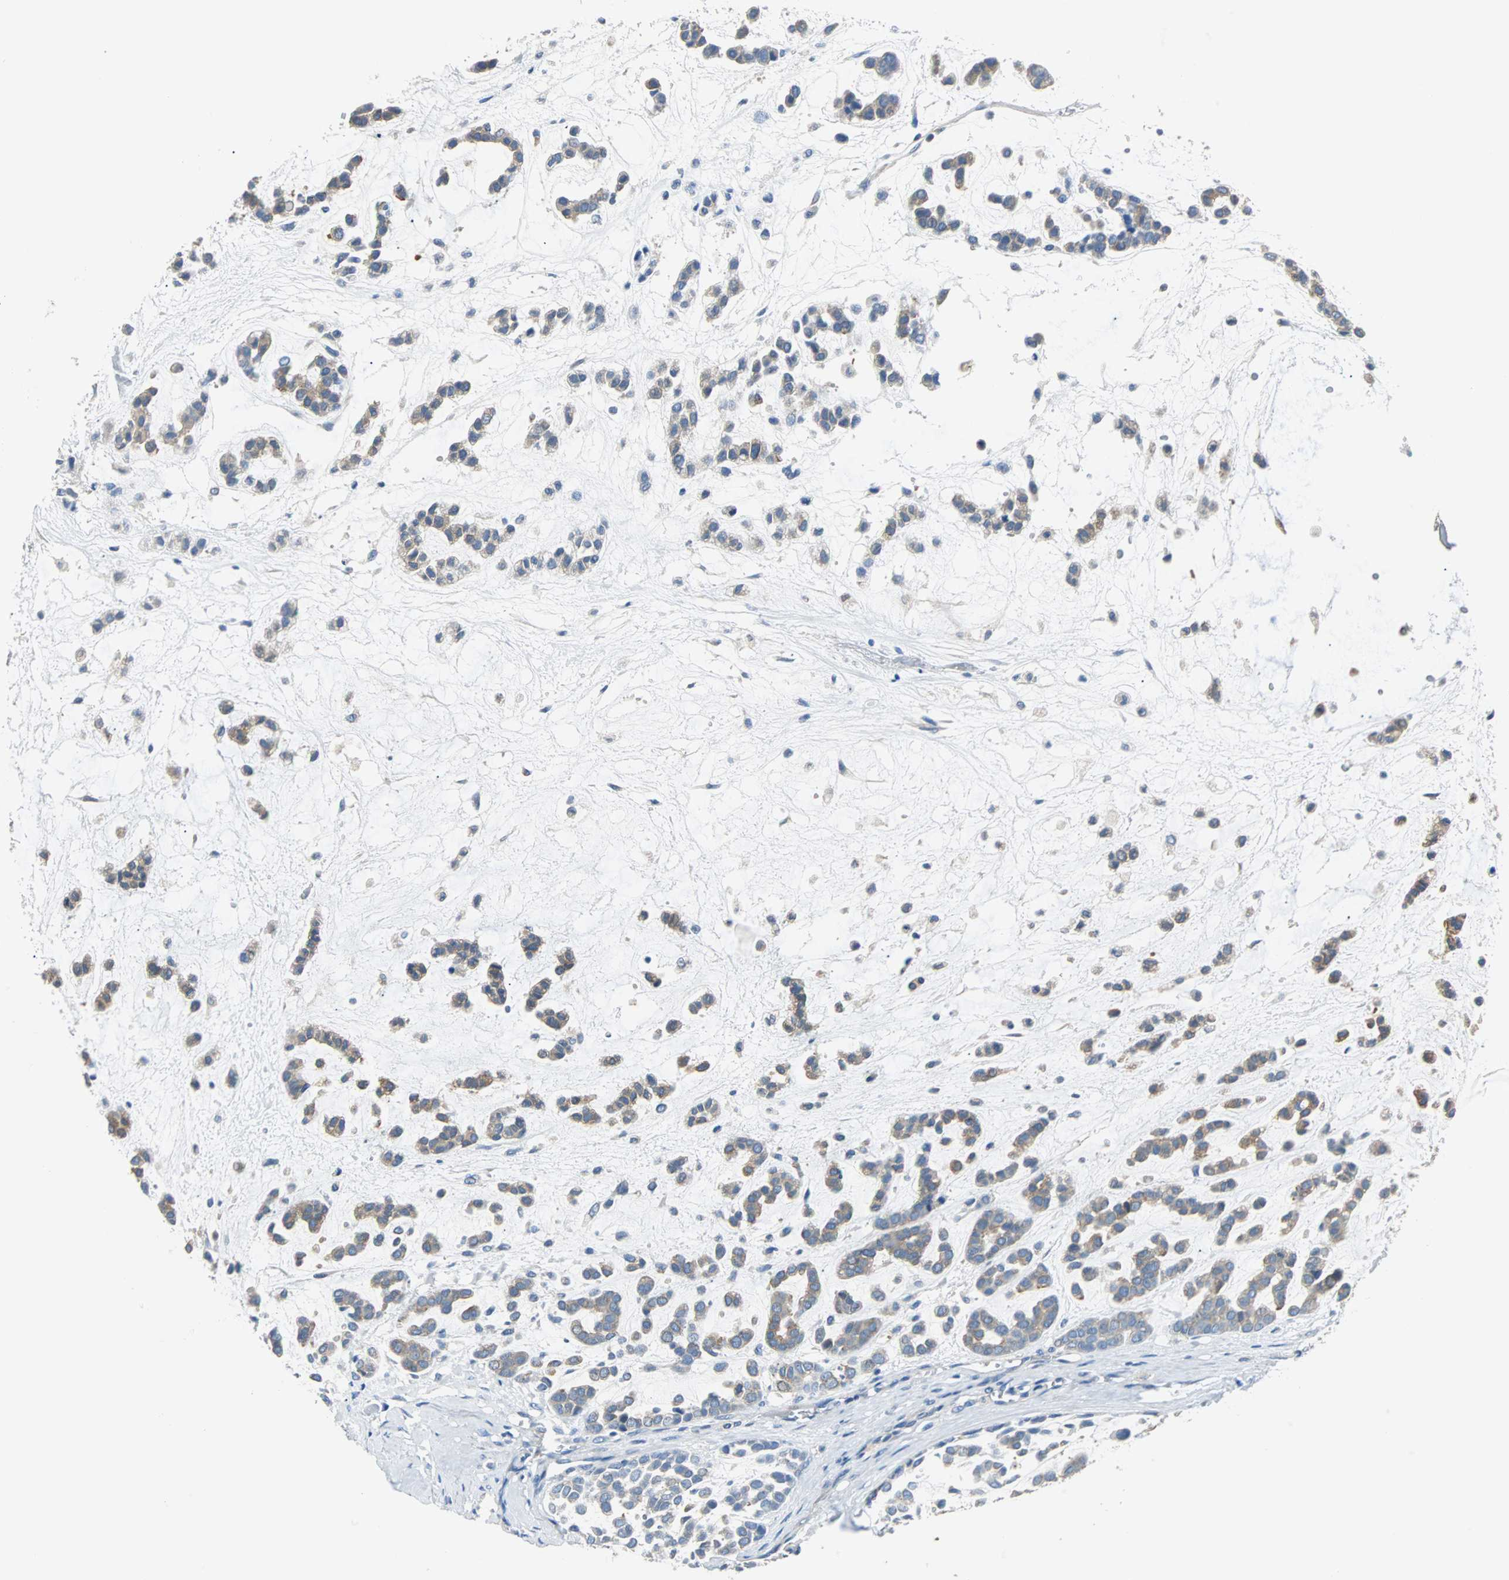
{"staining": {"intensity": "weak", "quantity": "25%-75%", "location": "cytoplasmic/membranous"}, "tissue": "head and neck cancer", "cell_type": "Tumor cells", "image_type": "cancer", "snomed": [{"axis": "morphology", "description": "Adenocarcinoma, NOS"}, {"axis": "morphology", "description": "Adenoma, NOS"}, {"axis": "topography", "description": "Head-Neck"}], "caption": "A low amount of weak cytoplasmic/membranous staining is identified in approximately 25%-75% of tumor cells in adenoma (head and neck) tissue.", "gene": "TSC22D4", "patient": {"sex": "female", "age": 55}}